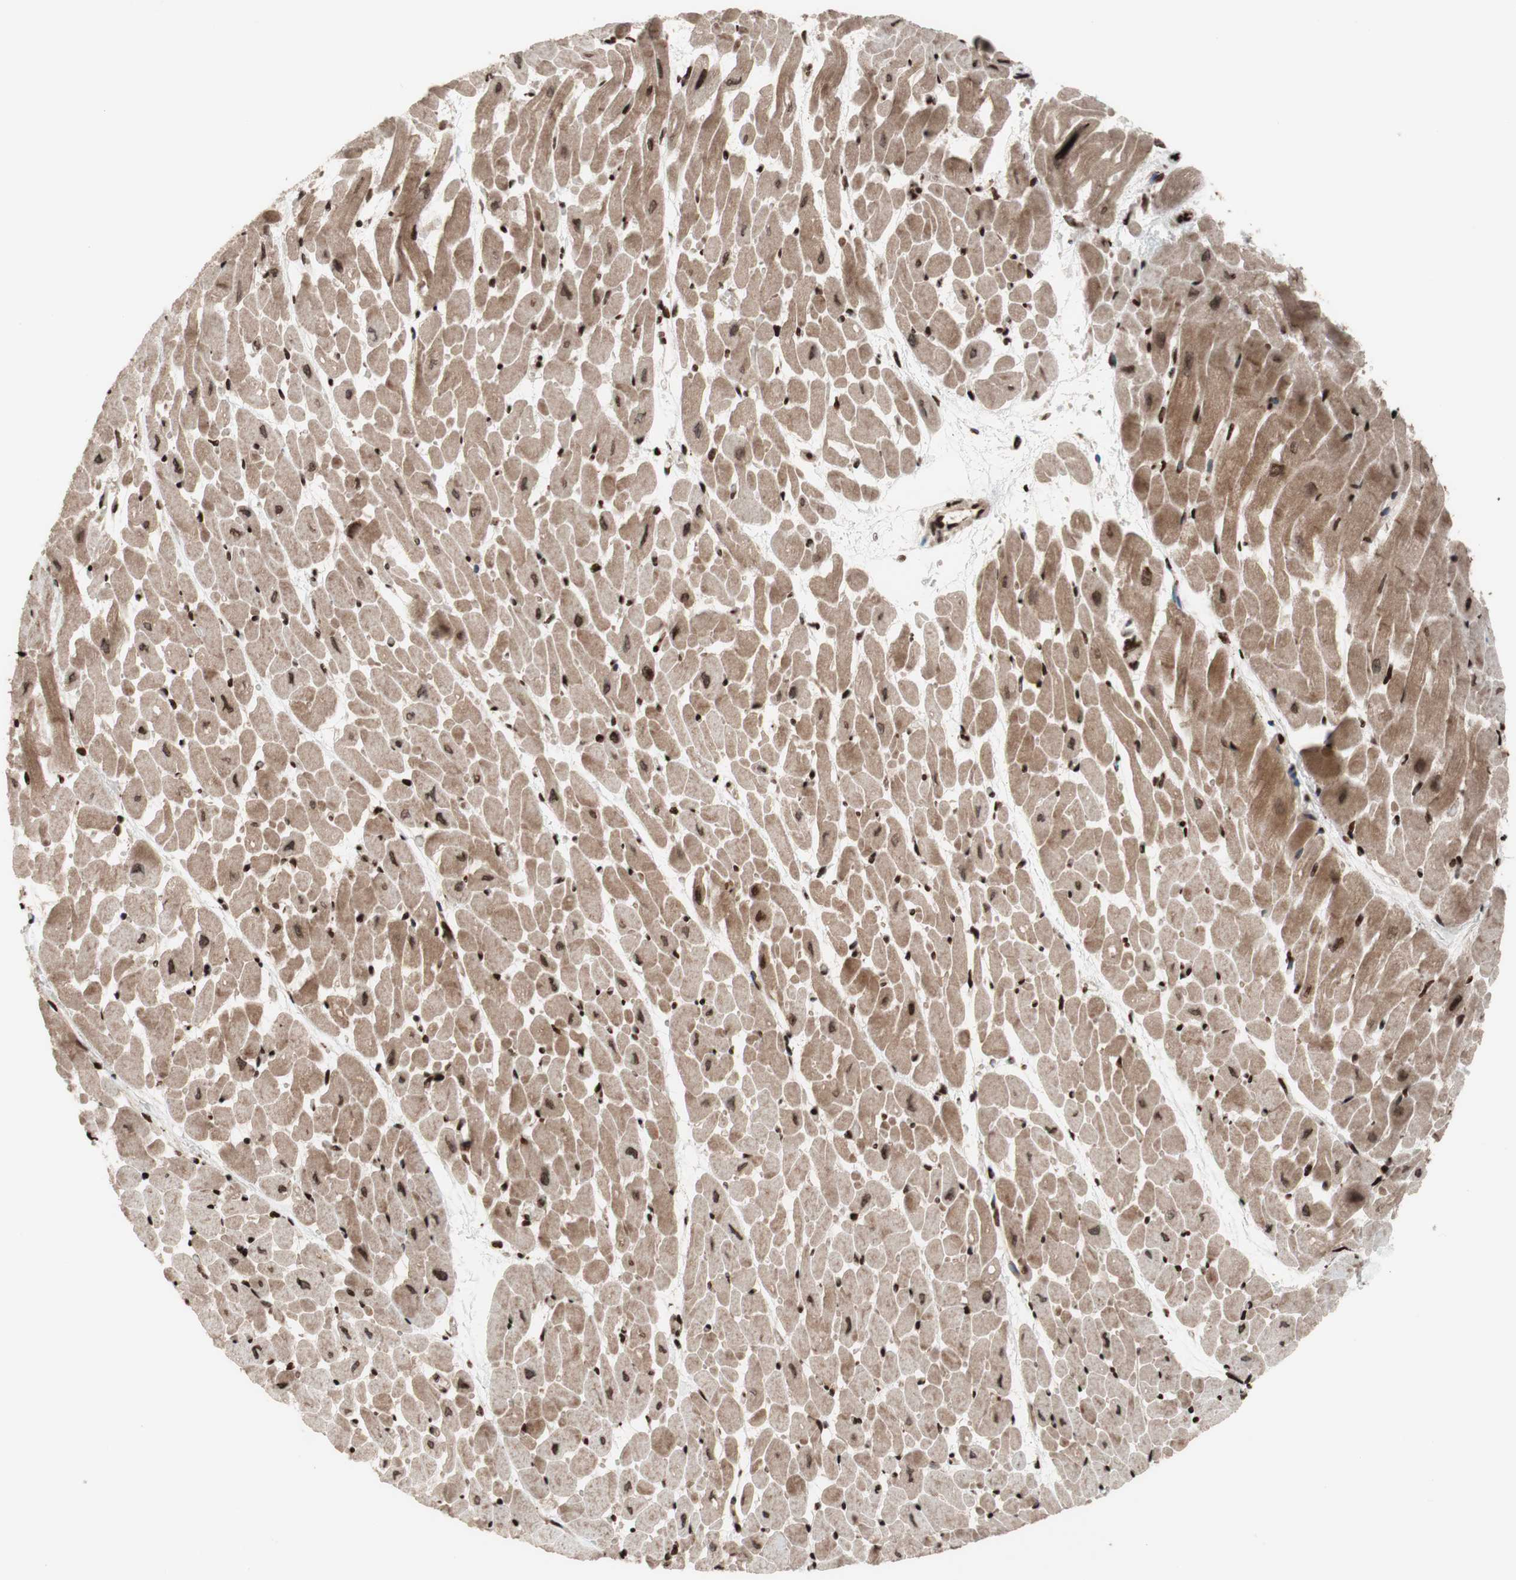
{"staining": {"intensity": "moderate", "quantity": ">75%", "location": "cytoplasmic/membranous,nuclear"}, "tissue": "heart muscle", "cell_type": "Cardiomyocytes", "image_type": "normal", "snomed": [{"axis": "morphology", "description": "Normal tissue, NOS"}, {"axis": "topography", "description": "Heart"}], "caption": "This photomicrograph reveals unremarkable heart muscle stained with immunohistochemistry to label a protein in brown. The cytoplasmic/membranous,nuclear of cardiomyocytes show moderate positivity for the protein. Nuclei are counter-stained blue.", "gene": "POLA1", "patient": {"sex": "male", "age": 45}}